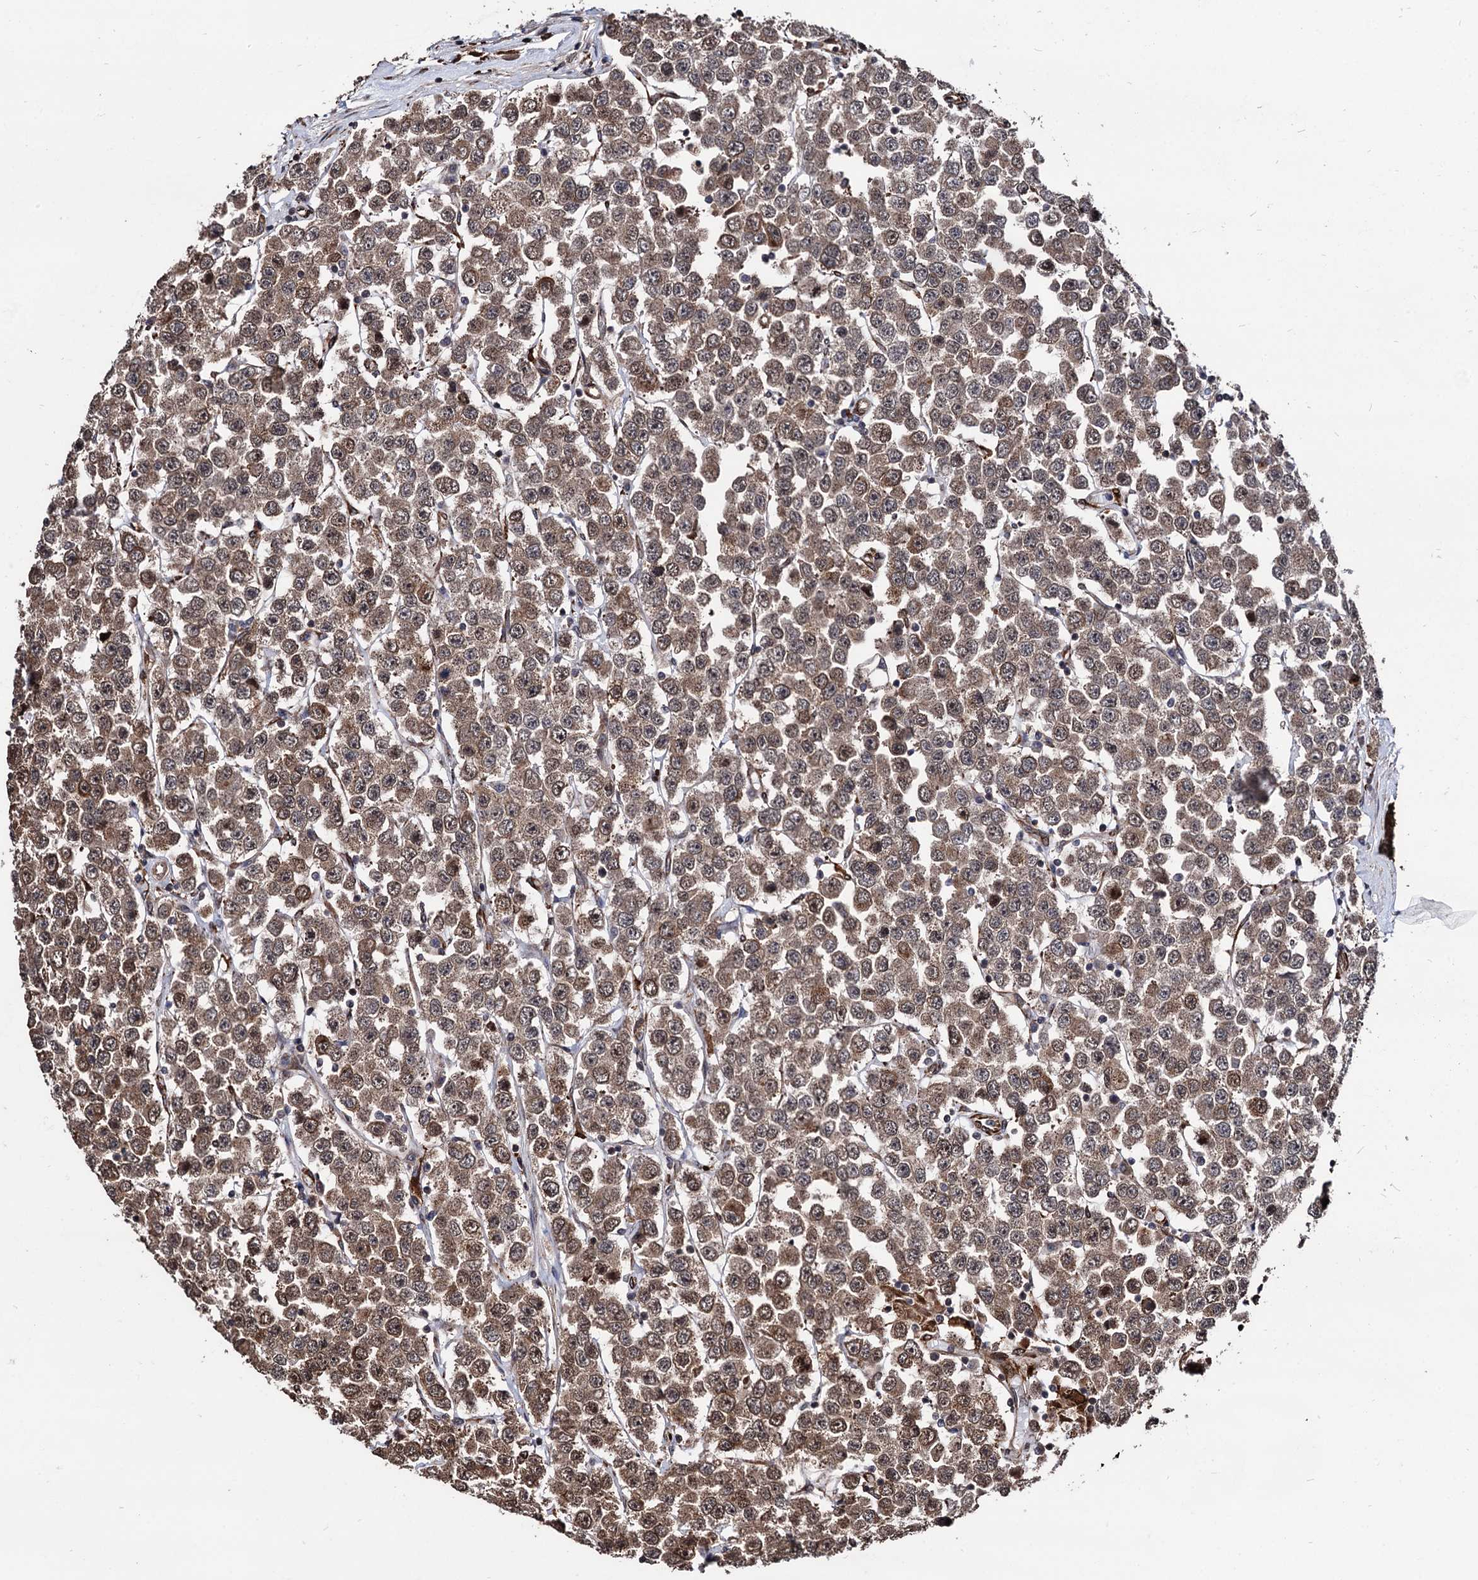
{"staining": {"intensity": "moderate", "quantity": ">75%", "location": "cytoplasmic/membranous"}, "tissue": "testis cancer", "cell_type": "Tumor cells", "image_type": "cancer", "snomed": [{"axis": "morphology", "description": "Seminoma, NOS"}, {"axis": "topography", "description": "Testis"}], "caption": "Immunohistochemical staining of seminoma (testis) exhibits medium levels of moderate cytoplasmic/membranous expression in about >75% of tumor cells.", "gene": "ANKRD12", "patient": {"sex": "male", "age": 28}}